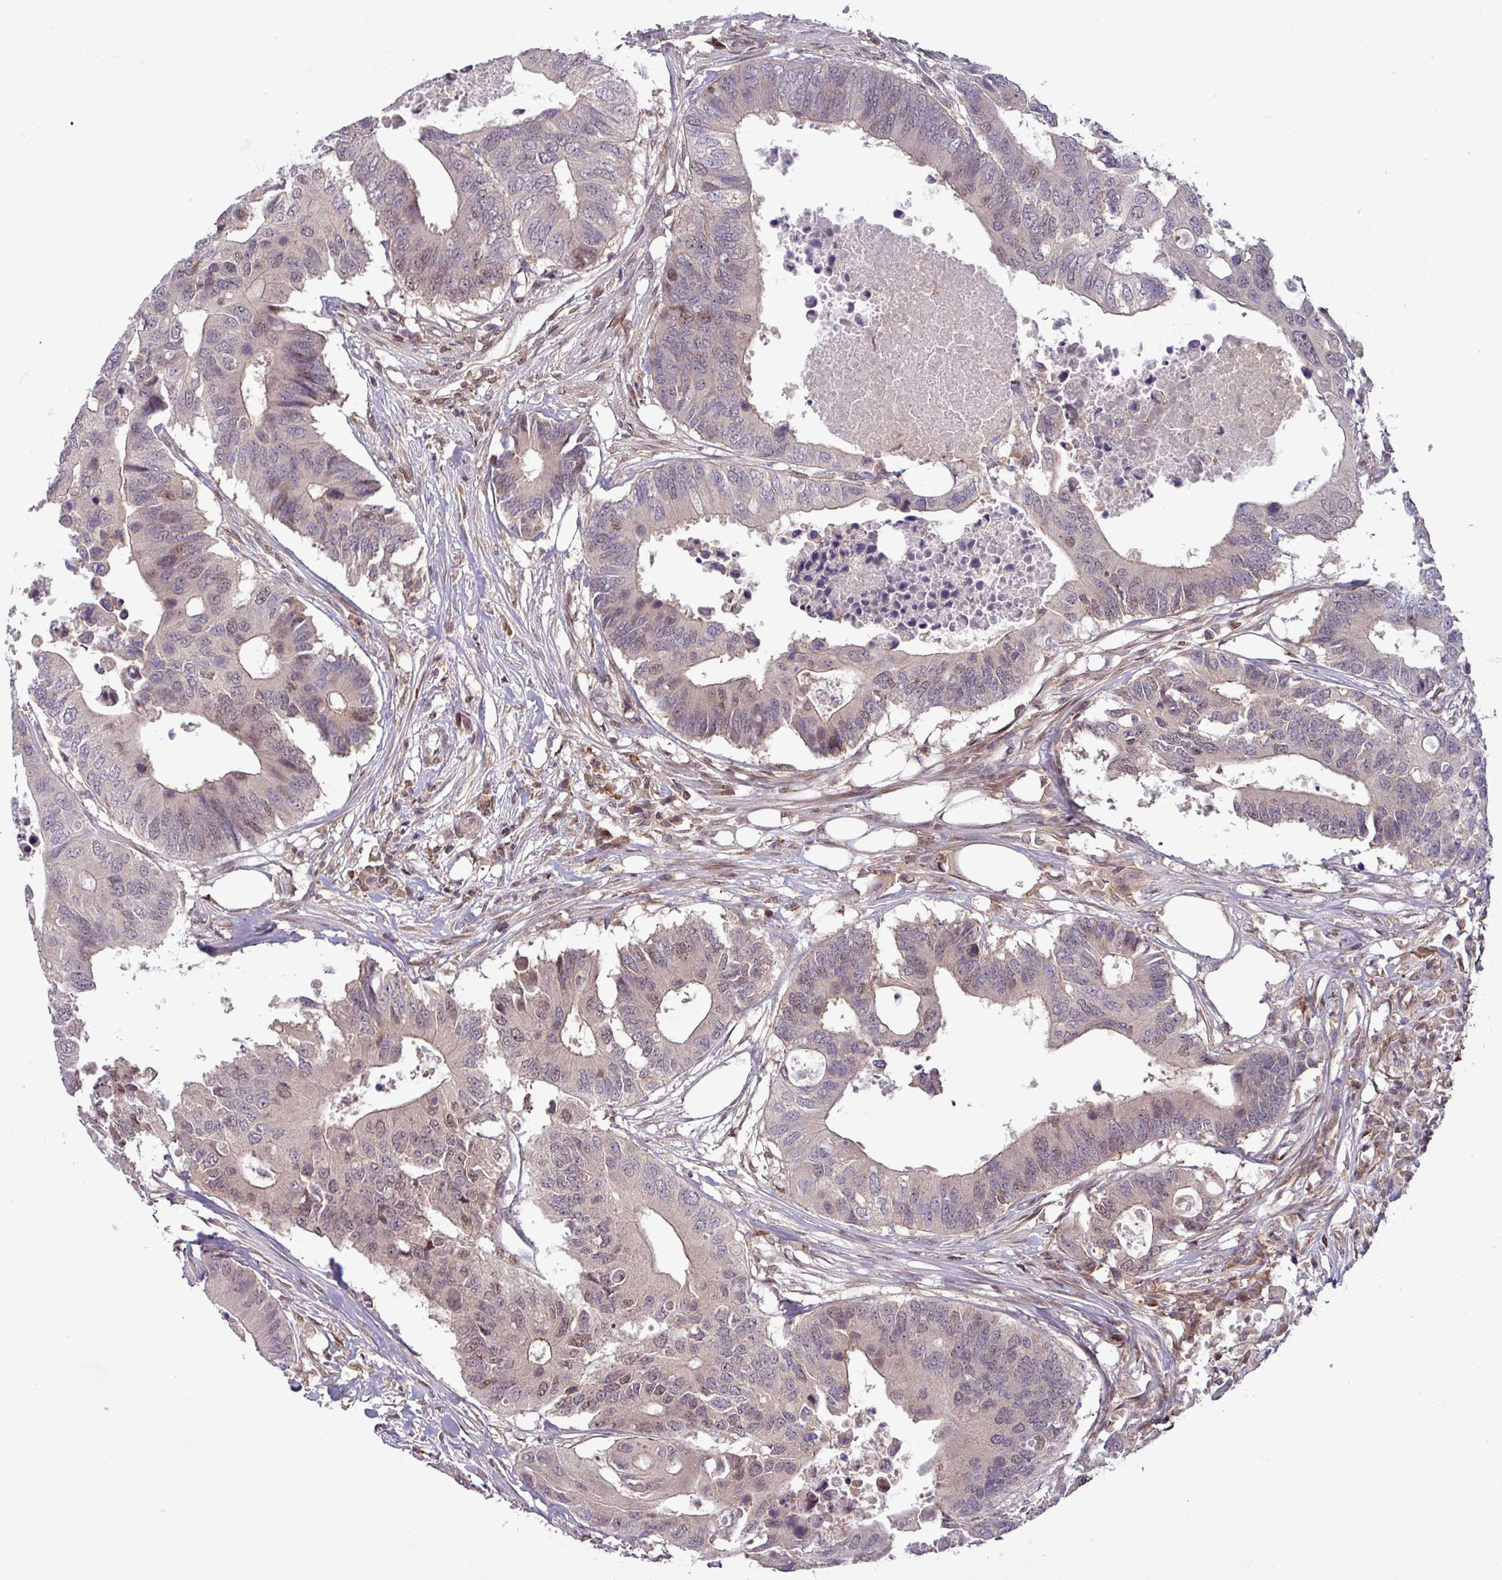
{"staining": {"intensity": "weak", "quantity": "25%-75%", "location": "nuclear"}, "tissue": "colorectal cancer", "cell_type": "Tumor cells", "image_type": "cancer", "snomed": [{"axis": "morphology", "description": "Adenocarcinoma, NOS"}, {"axis": "topography", "description": "Colon"}], "caption": "Human adenocarcinoma (colorectal) stained for a protein (brown) exhibits weak nuclear positive staining in about 25%-75% of tumor cells.", "gene": "PRRX1", "patient": {"sex": "male", "age": 71}}